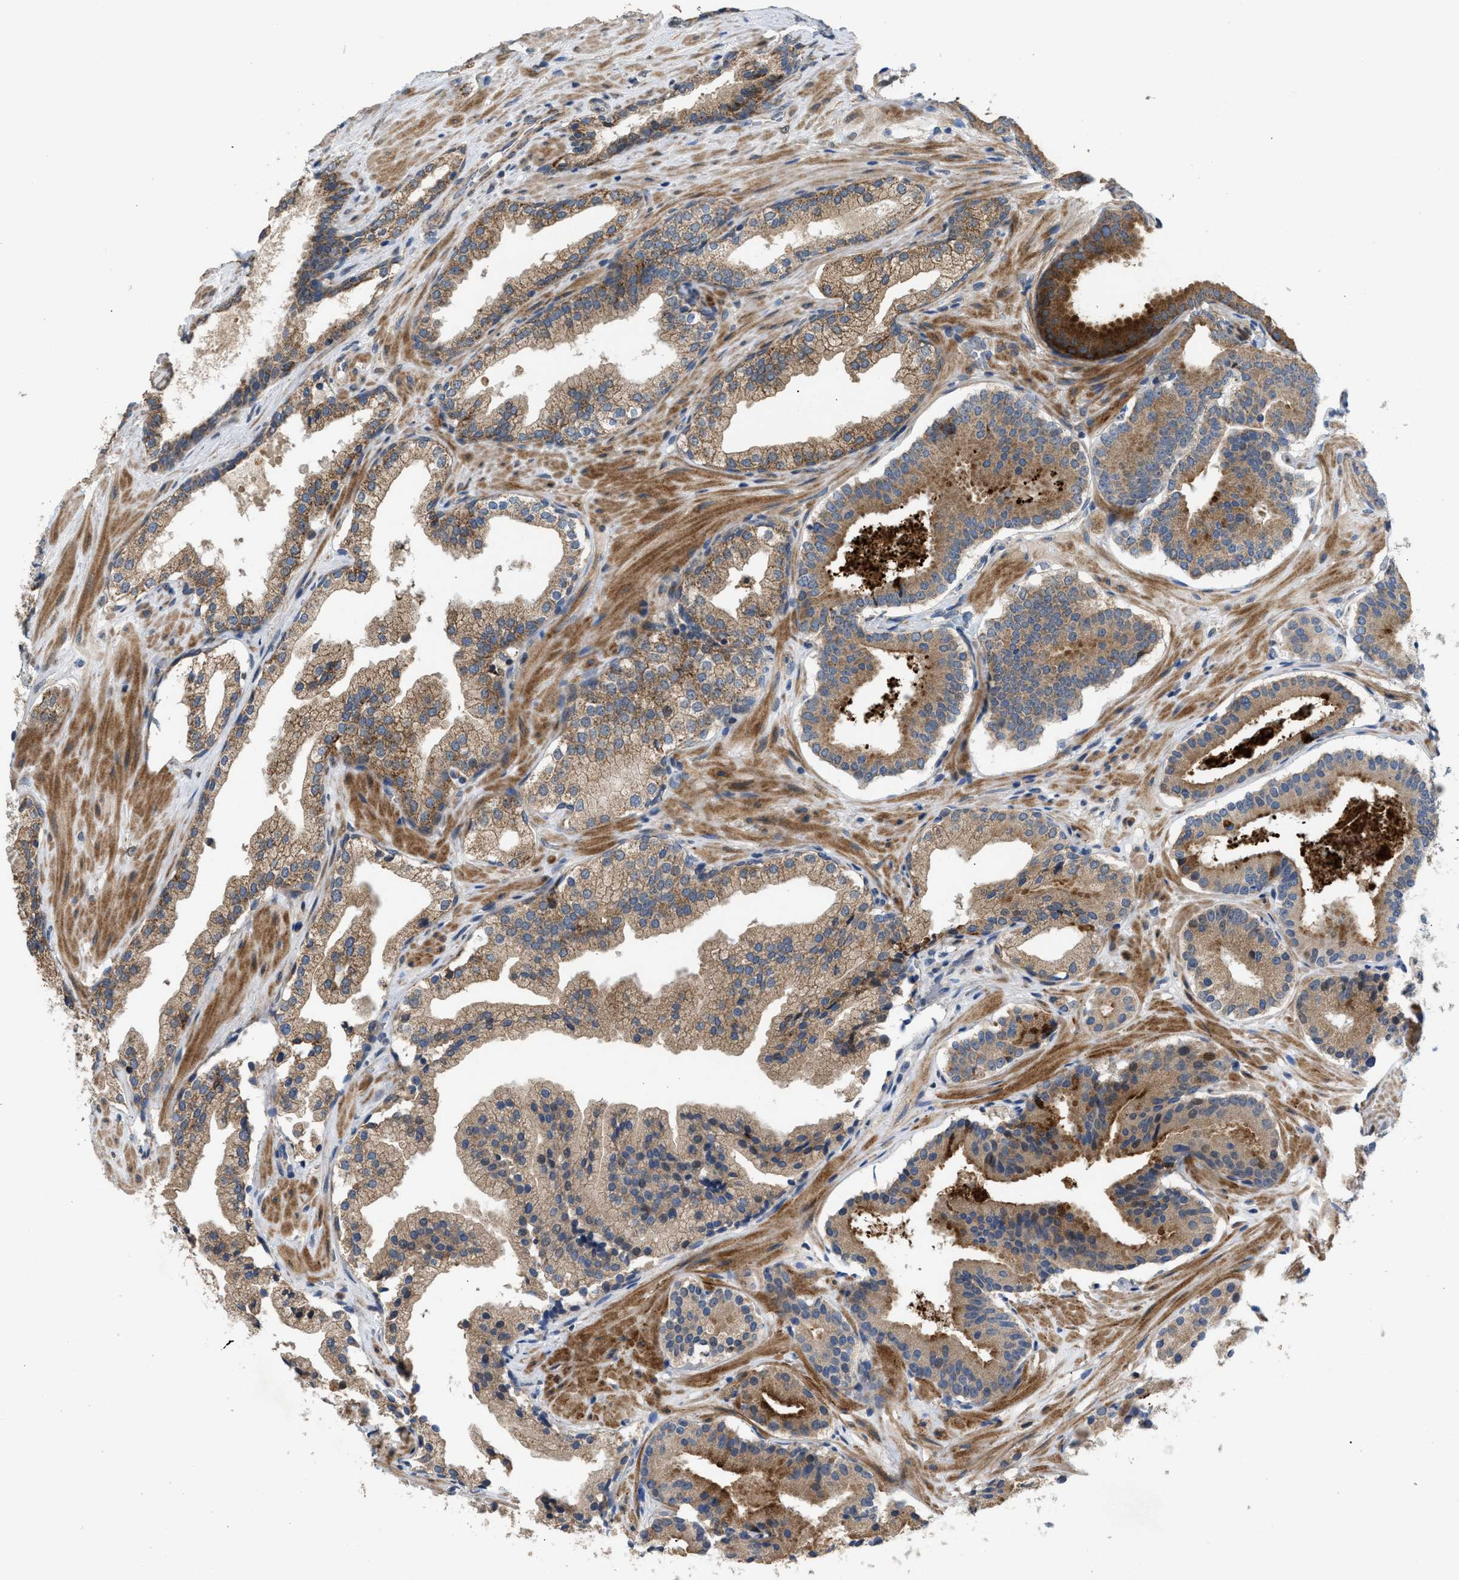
{"staining": {"intensity": "moderate", "quantity": ">75%", "location": "cytoplasmic/membranous"}, "tissue": "prostate cancer", "cell_type": "Tumor cells", "image_type": "cancer", "snomed": [{"axis": "morphology", "description": "Adenocarcinoma, Low grade"}, {"axis": "topography", "description": "Prostate"}], "caption": "Brown immunohistochemical staining in human prostate cancer displays moderate cytoplasmic/membranous expression in approximately >75% of tumor cells. (brown staining indicates protein expression, while blue staining denotes nuclei).", "gene": "TACO1", "patient": {"sex": "male", "age": 51}}